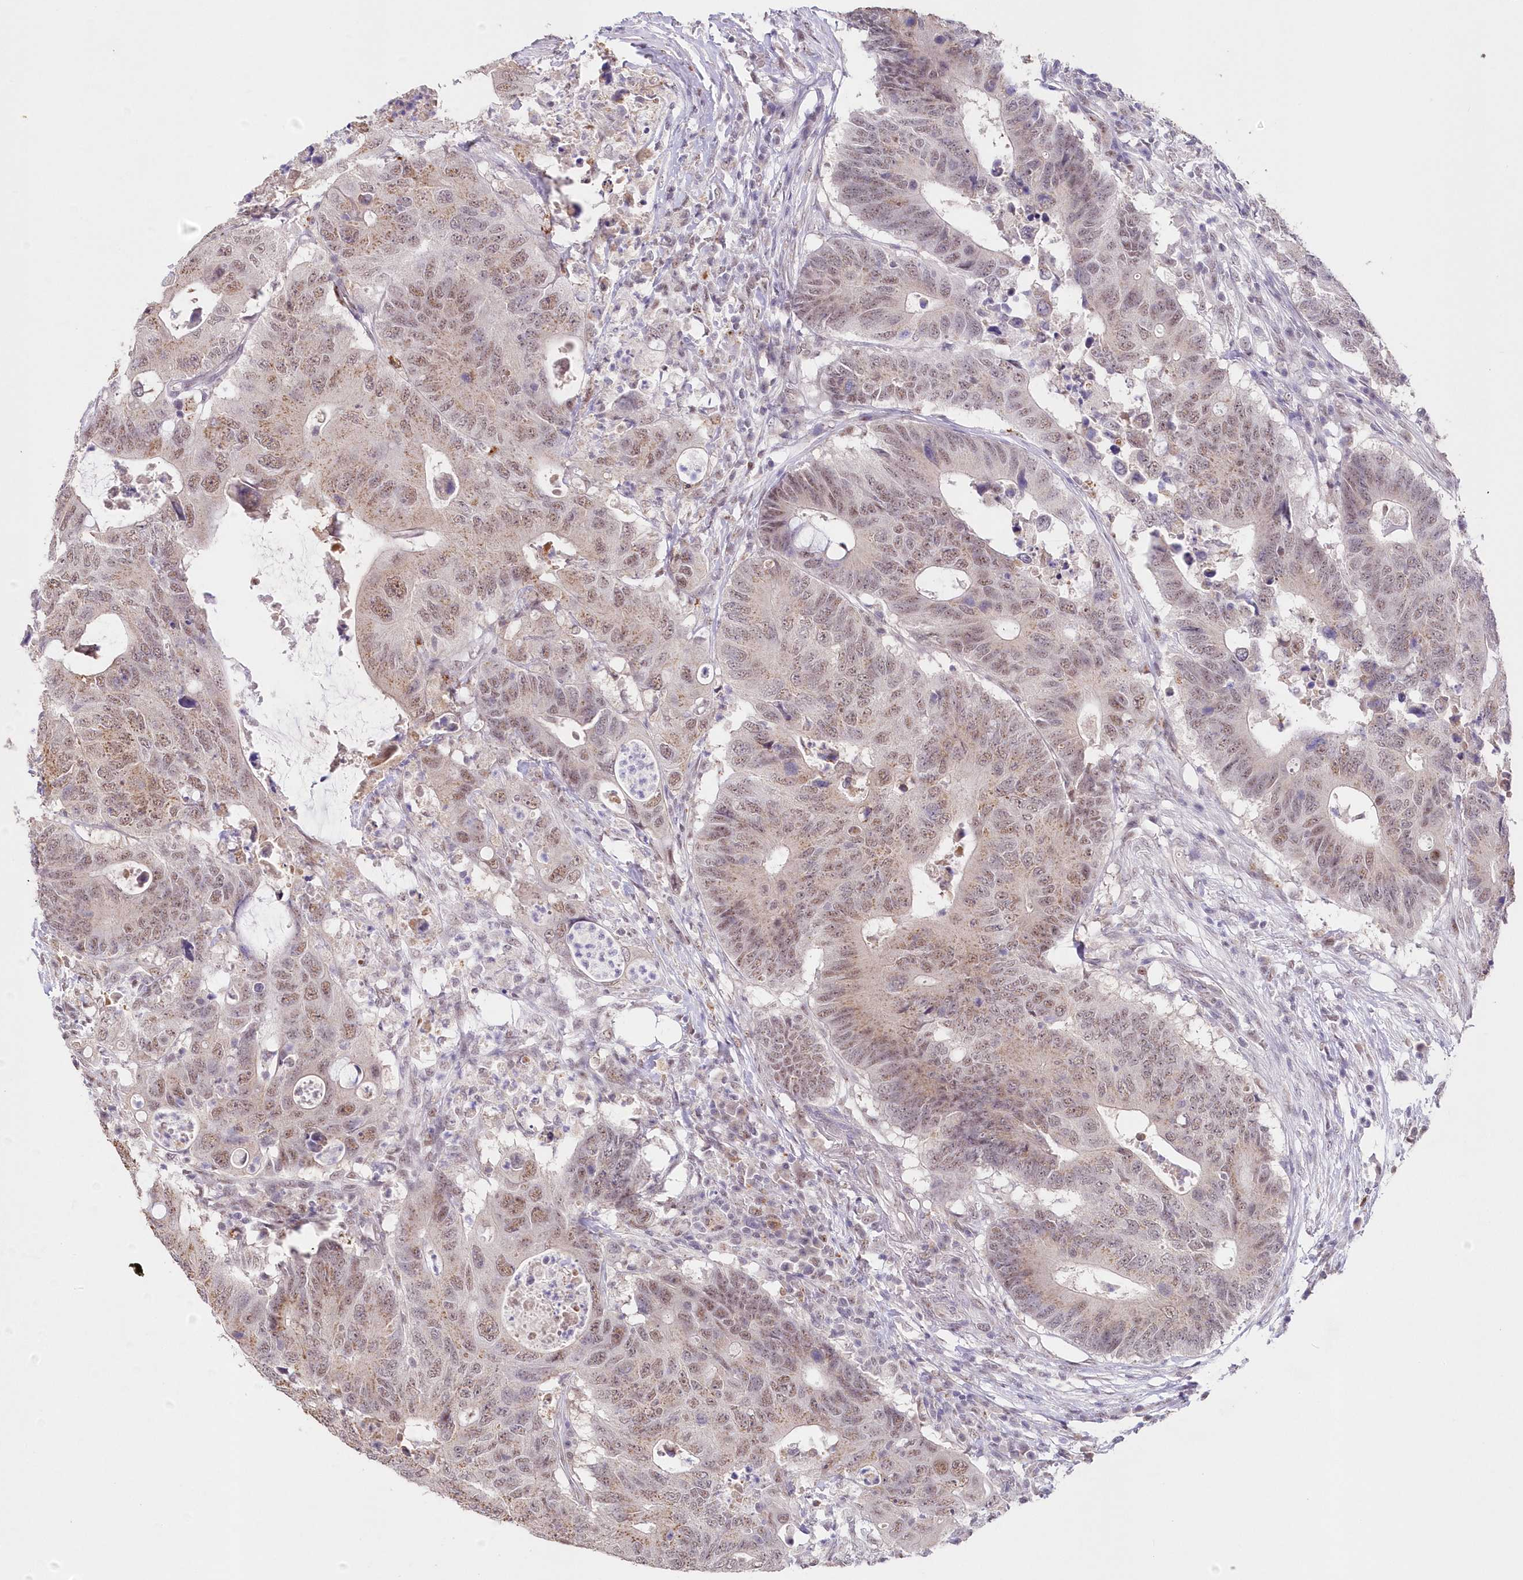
{"staining": {"intensity": "moderate", "quantity": ">75%", "location": "cytoplasmic/membranous,nuclear"}, "tissue": "colorectal cancer", "cell_type": "Tumor cells", "image_type": "cancer", "snomed": [{"axis": "morphology", "description": "Adenocarcinoma, NOS"}, {"axis": "topography", "description": "Colon"}], "caption": "Protein staining shows moderate cytoplasmic/membranous and nuclear expression in about >75% of tumor cells in colorectal cancer (adenocarcinoma). The protein of interest is stained brown, and the nuclei are stained in blue (DAB (3,3'-diaminobenzidine) IHC with brightfield microscopy, high magnification).", "gene": "RBM27", "patient": {"sex": "male", "age": 71}}